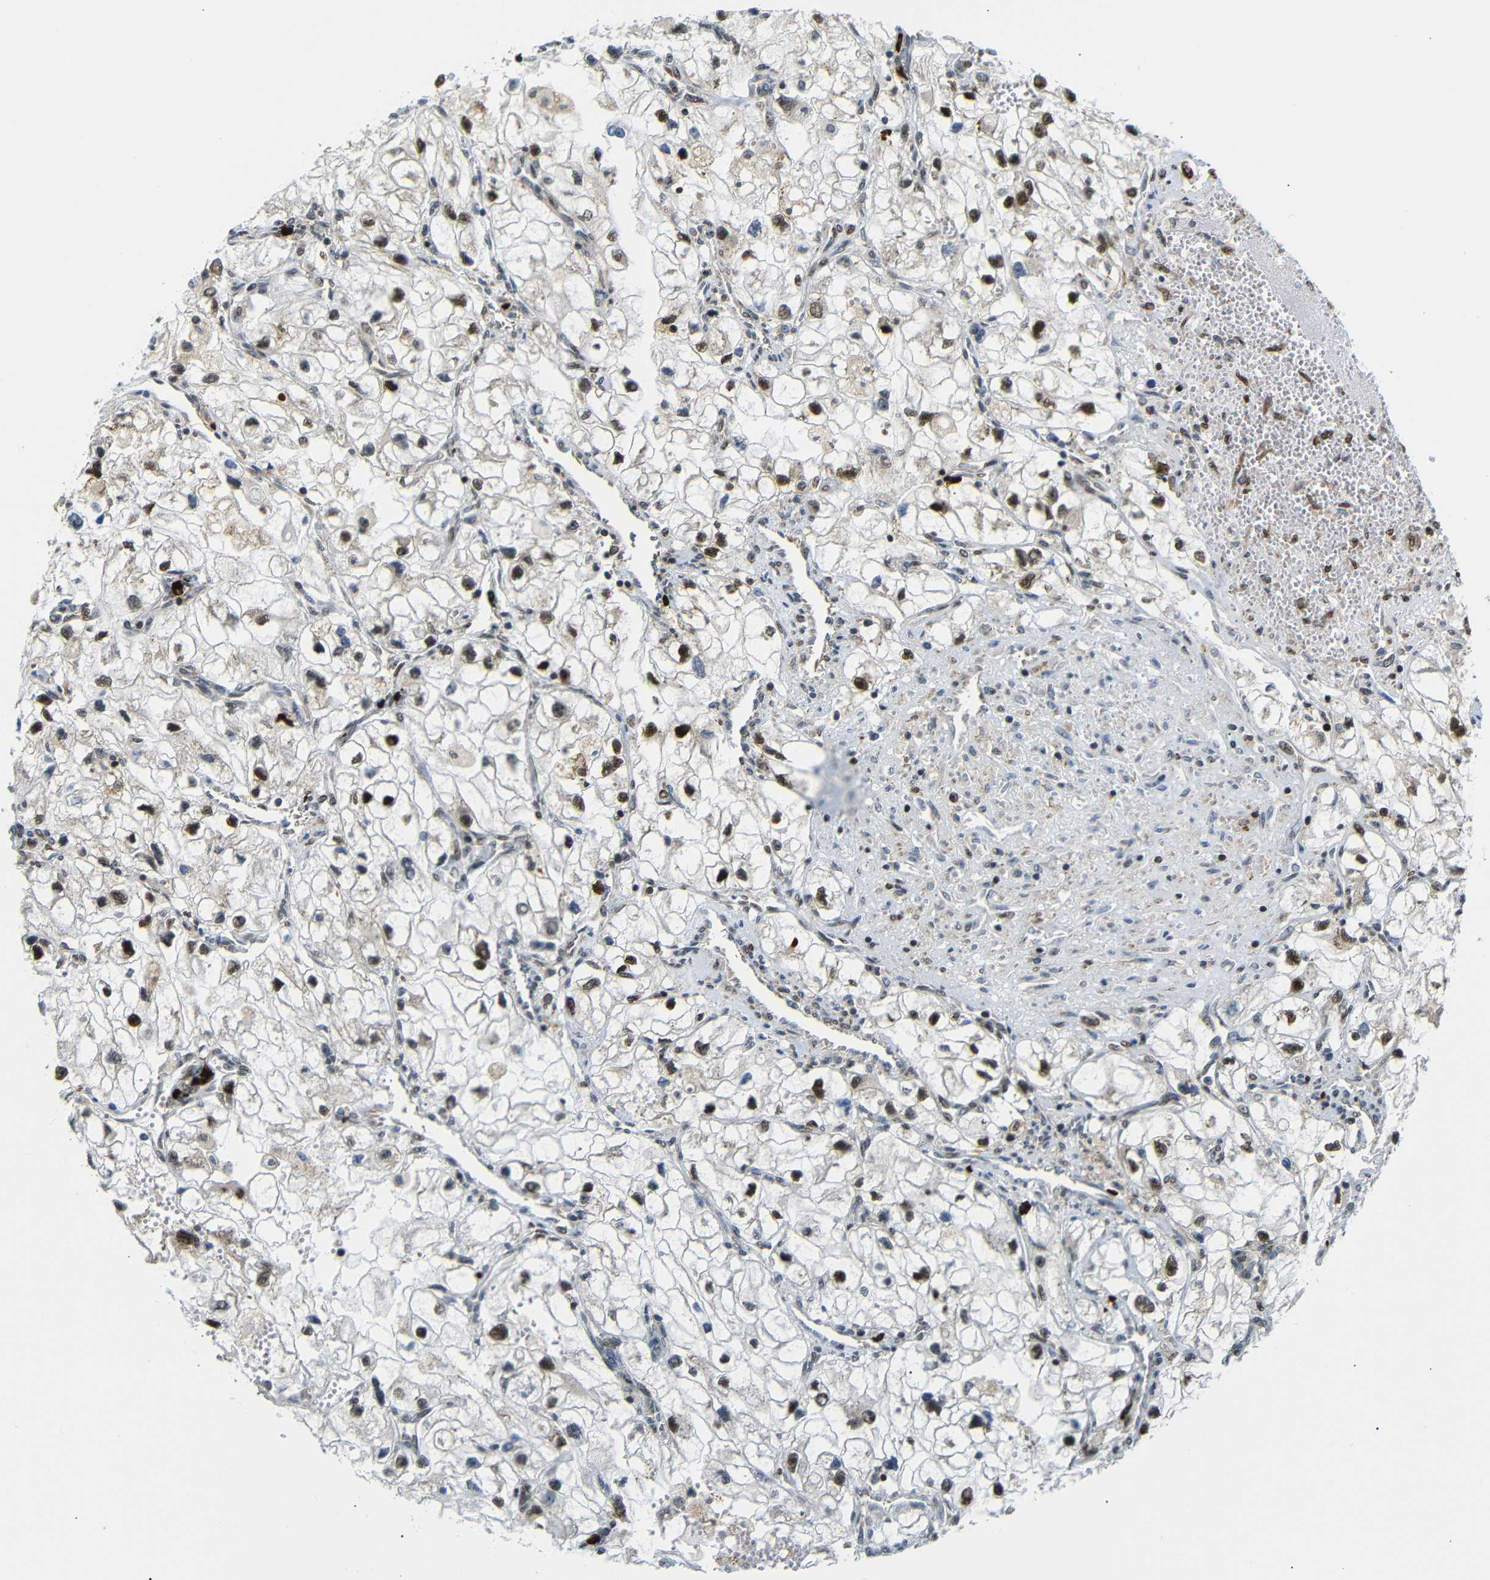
{"staining": {"intensity": "strong", "quantity": "25%-75%", "location": "nuclear"}, "tissue": "renal cancer", "cell_type": "Tumor cells", "image_type": "cancer", "snomed": [{"axis": "morphology", "description": "Adenocarcinoma, NOS"}, {"axis": "topography", "description": "Kidney"}], "caption": "Brown immunohistochemical staining in renal cancer exhibits strong nuclear positivity in approximately 25%-75% of tumor cells. The staining was performed using DAB (3,3'-diaminobenzidine), with brown indicating positive protein expression. Nuclei are stained blue with hematoxylin.", "gene": "SPCS2", "patient": {"sex": "female", "age": 70}}